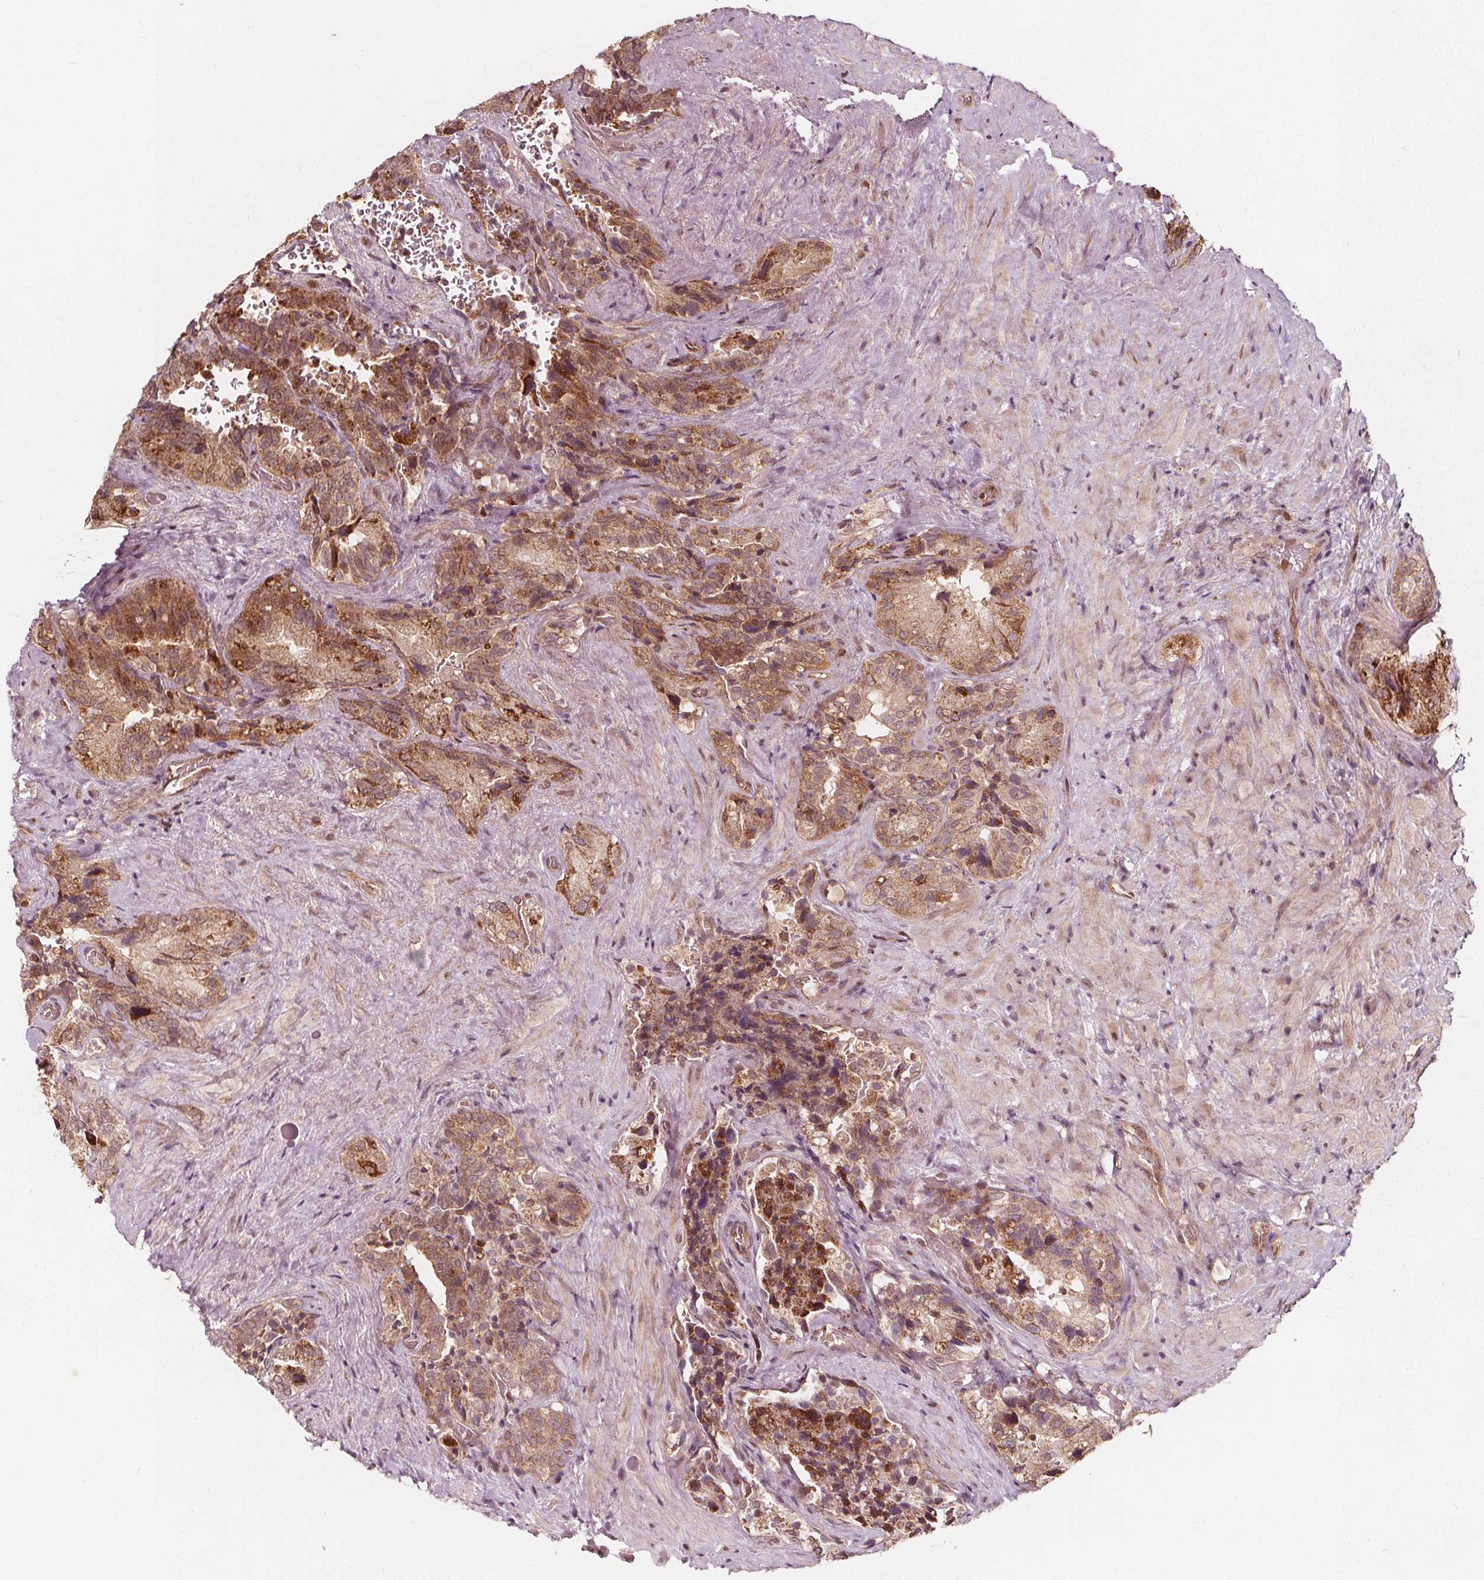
{"staining": {"intensity": "moderate", "quantity": ">75%", "location": "cytoplasmic/membranous"}, "tissue": "seminal vesicle", "cell_type": "Glandular cells", "image_type": "normal", "snomed": [{"axis": "morphology", "description": "Normal tissue, NOS"}, {"axis": "topography", "description": "Seminal veicle"}], "caption": "Seminal vesicle stained for a protein (brown) shows moderate cytoplasmic/membranous positive staining in approximately >75% of glandular cells.", "gene": "AIP", "patient": {"sex": "male", "age": 69}}